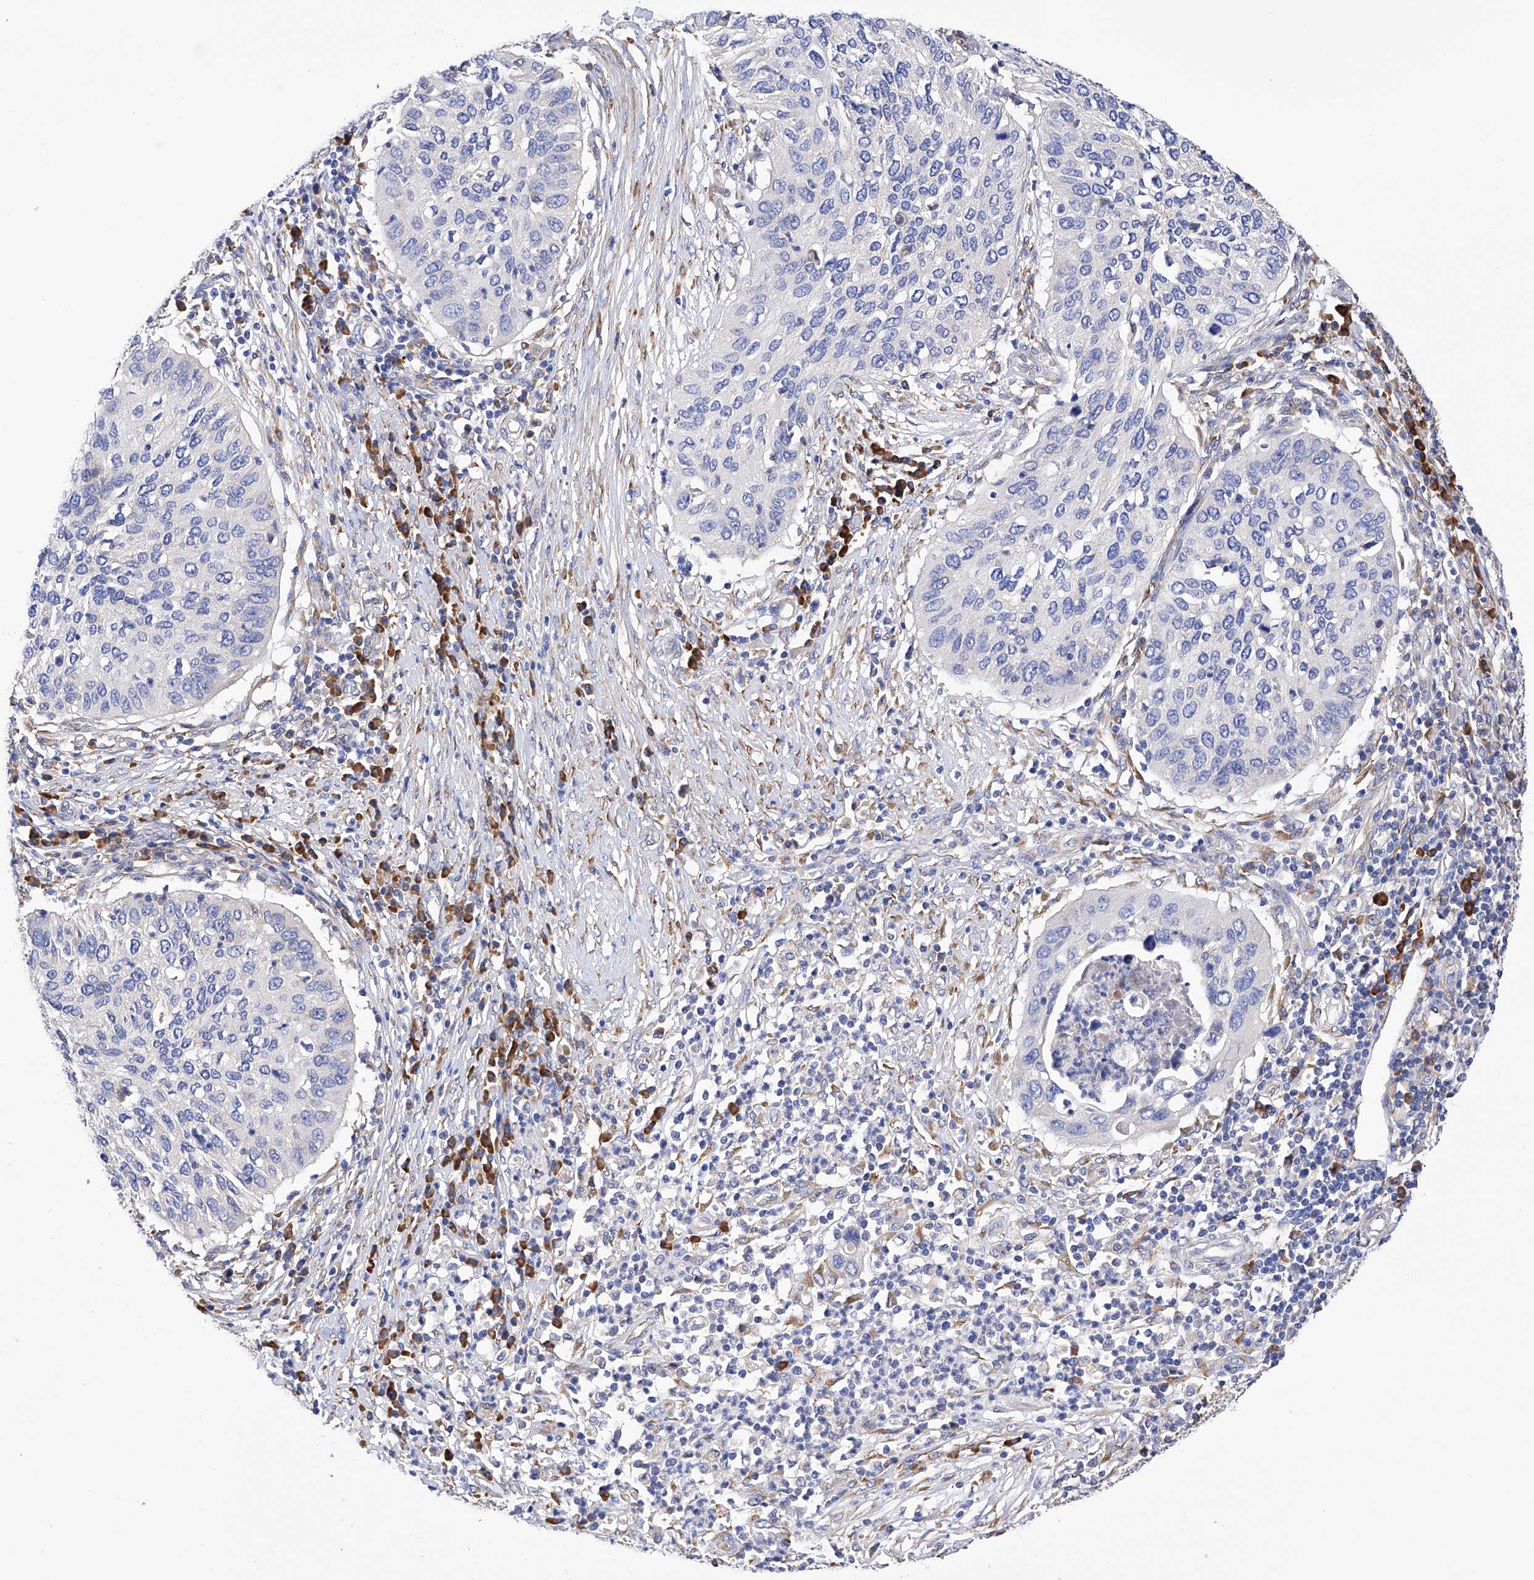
{"staining": {"intensity": "negative", "quantity": "none", "location": "none"}, "tissue": "cervical cancer", "cell_type": "Tumor cells", "image_type": "cancer", "snomed": [{"axis": "morphology", "description": "Squamous cell carcinoma, NOS"}, {"axis": "topography", "description": "Cervix"}], "caption": "IHC of cervical squamous cell carcinoma displays no expression in tumor cells.", "gene": "PDIA5", "patient": {"sex": "female", "age": 38}}